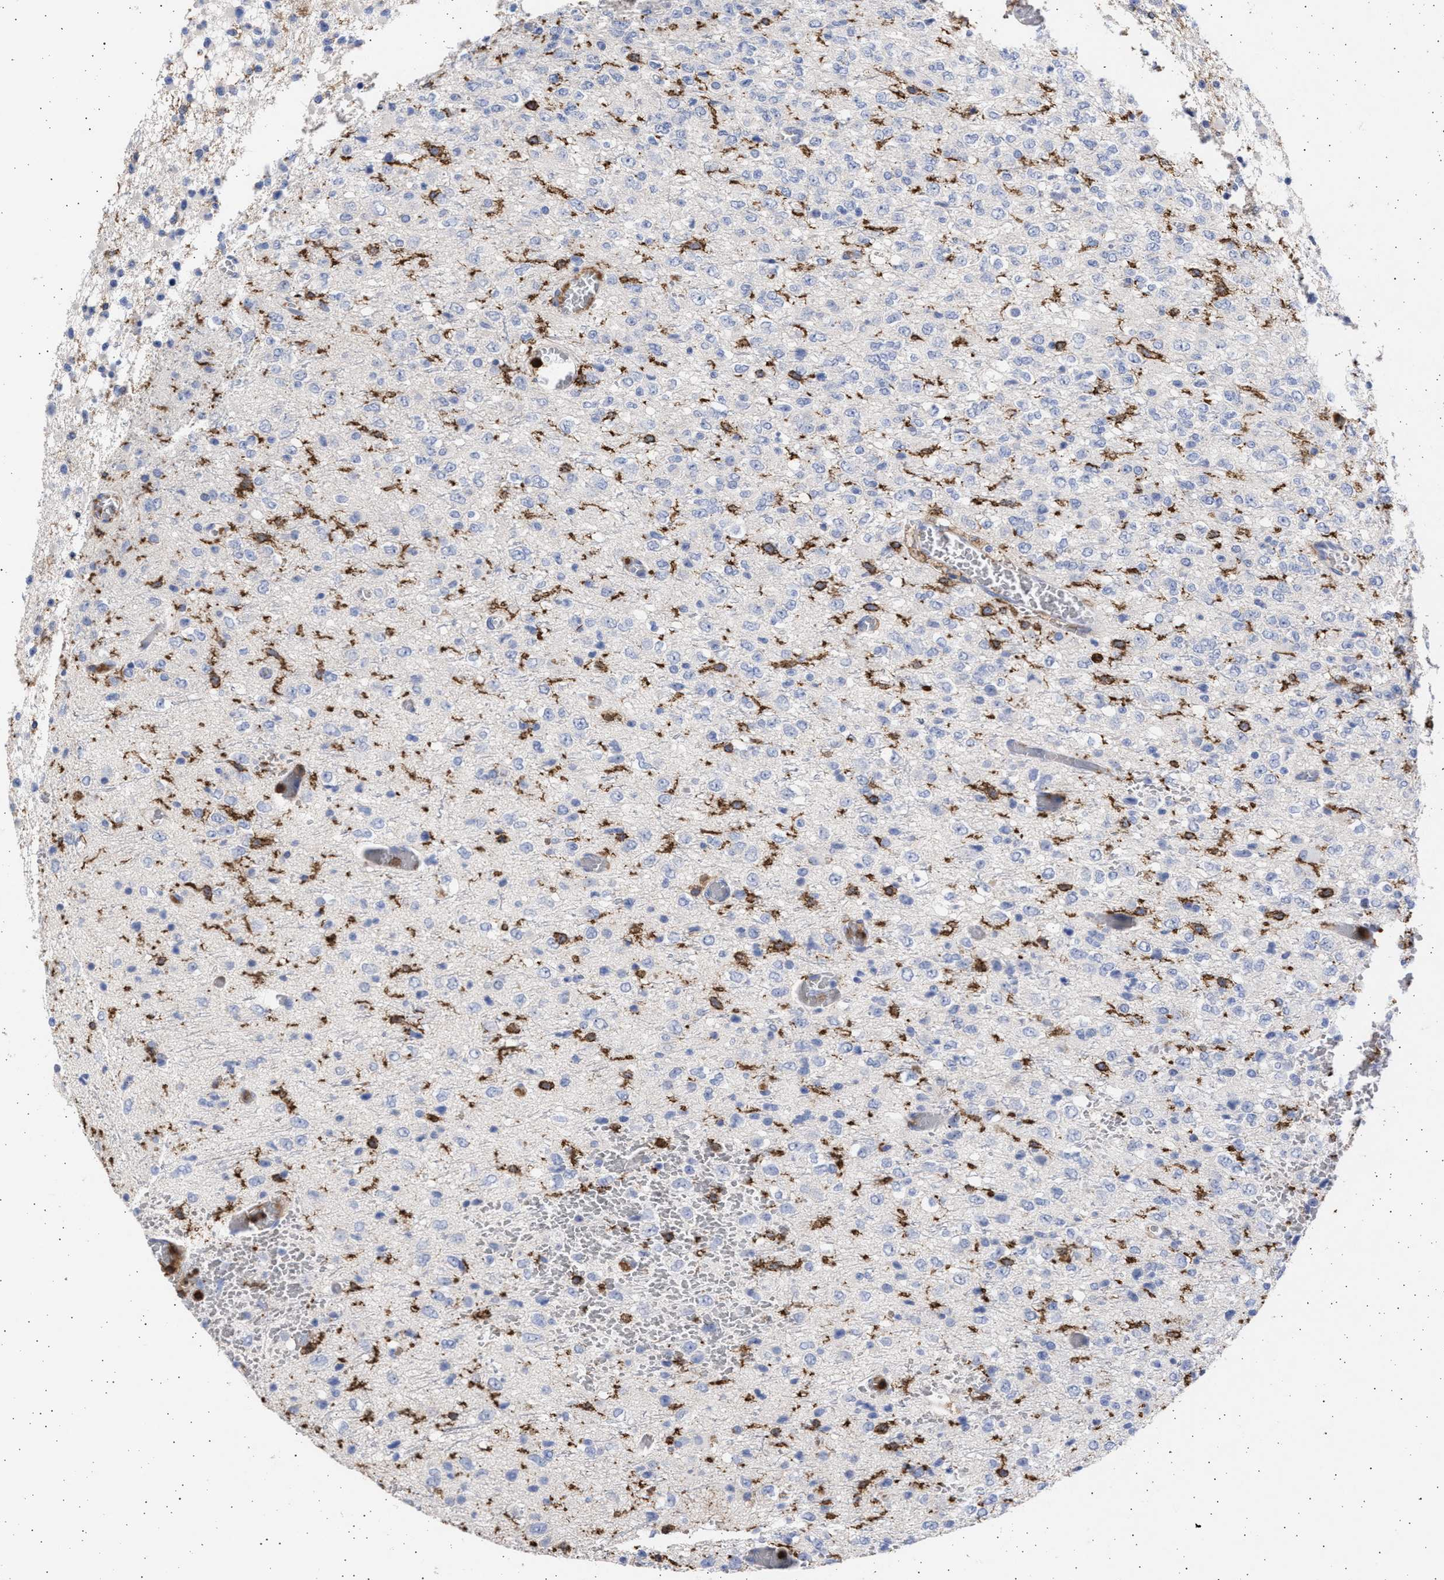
{"staining": {"intensity": "negative", "quantity": "none", "location": "none"}, "tissue": "glioma", "cell_type": "Tumor cells", "image_type": "cancer", "snomed": [{"axis": "morphology", "description": "Glioma, malignant, High grade"}, {"axis": "topography", "description": "pancreas cauda"}], "caption": "The immunohistochemistry (IHC) histopathology image has no significant staining in tumor cells of malignant high-grade glioma tissue.", "gene": "FCER1A", "patient": {"sex": "male", "age": 60}}